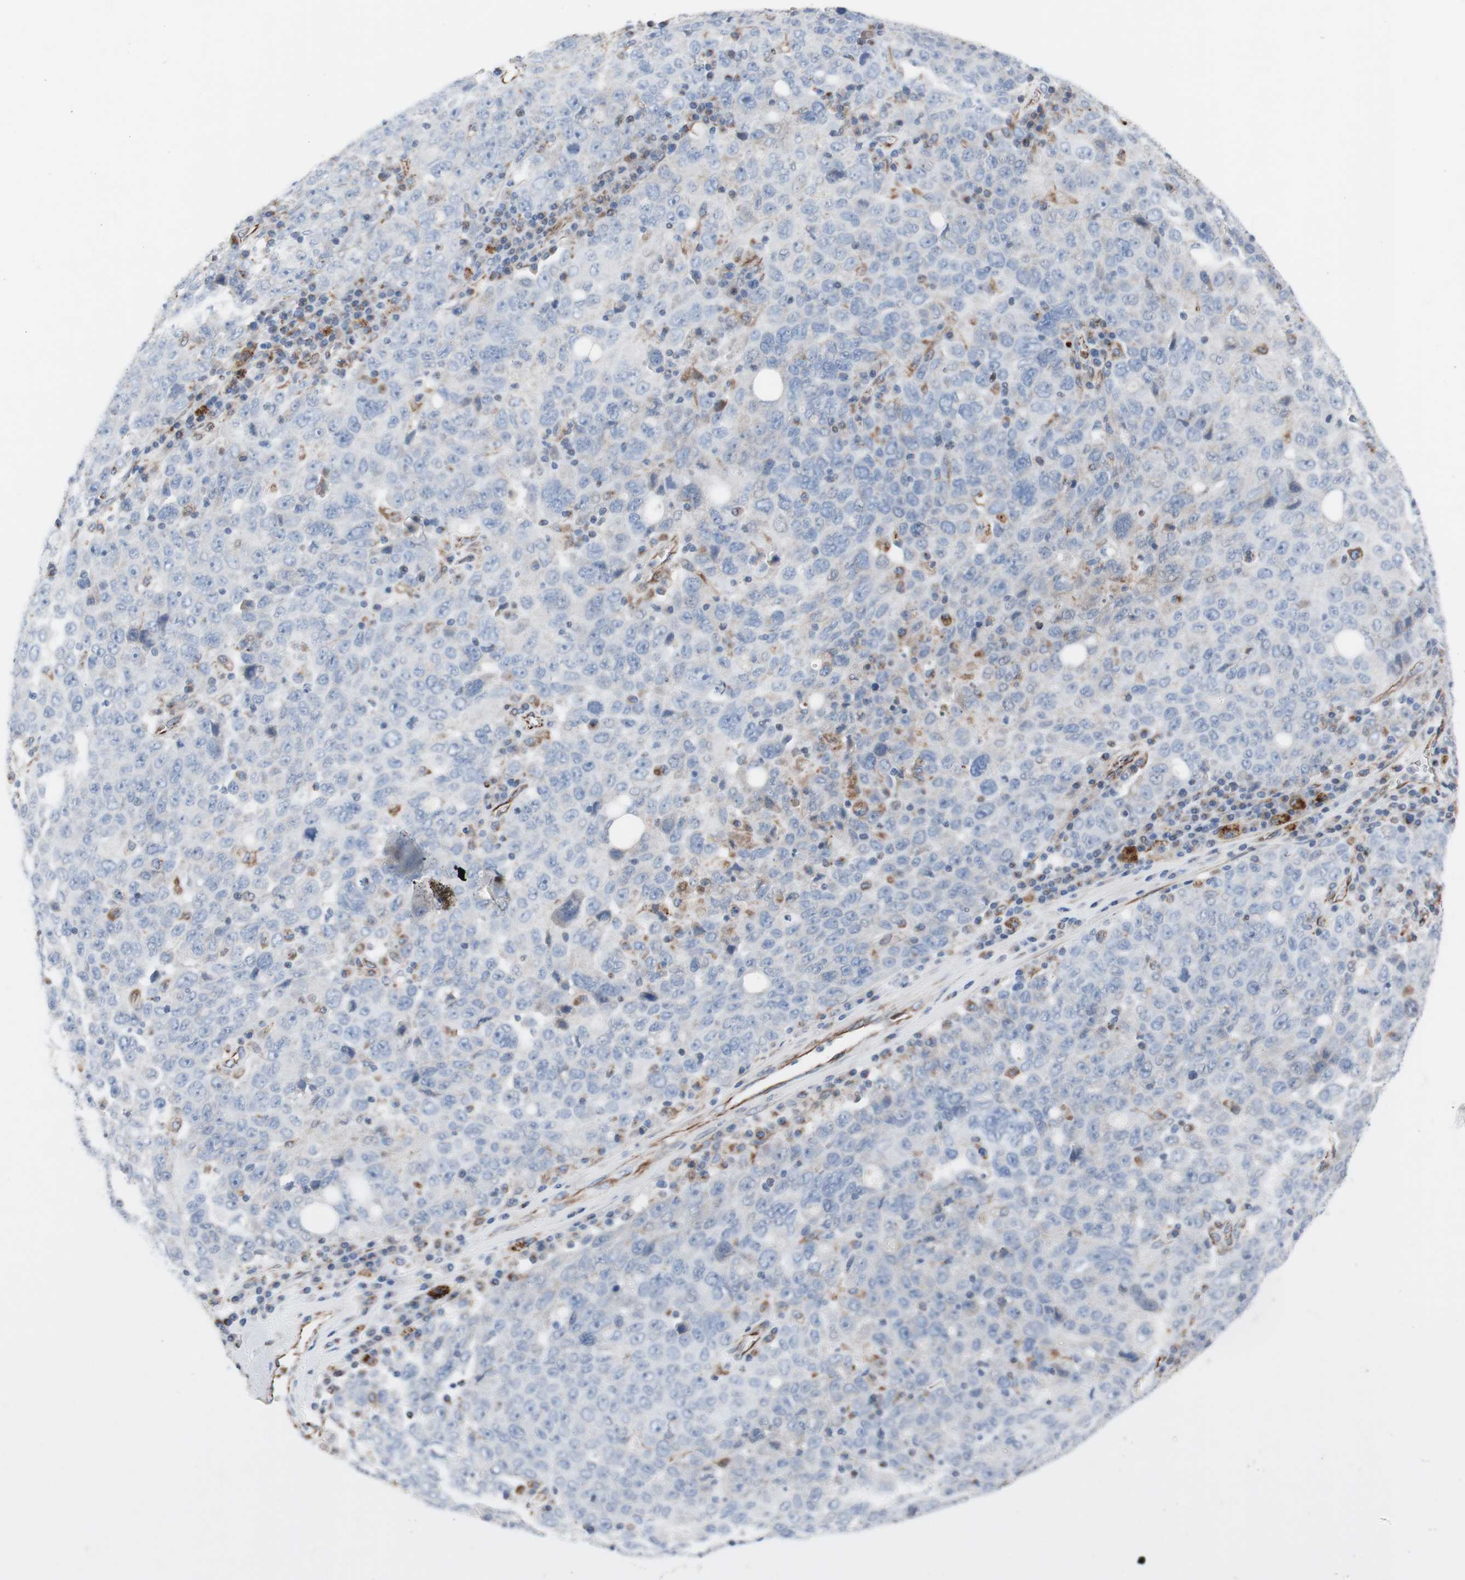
{"staining": {"intensity": "negative", "quantity": "none", "location": "none"}, "tissue": "ovarian cancer", "cell_type": "Tumor cells", "image_type": "cancer", "snomed": [{"axis": "morphology", "description": "Carcinoma, endometroid"}, {"axis": "topography", "description": "Ovary"}], "caption": "A photomicrograph of human ovarian cancer is negative for staining in tumor cells.", "gene": "AGPAT5", "patient": {"sex": "female", "age": 62}}